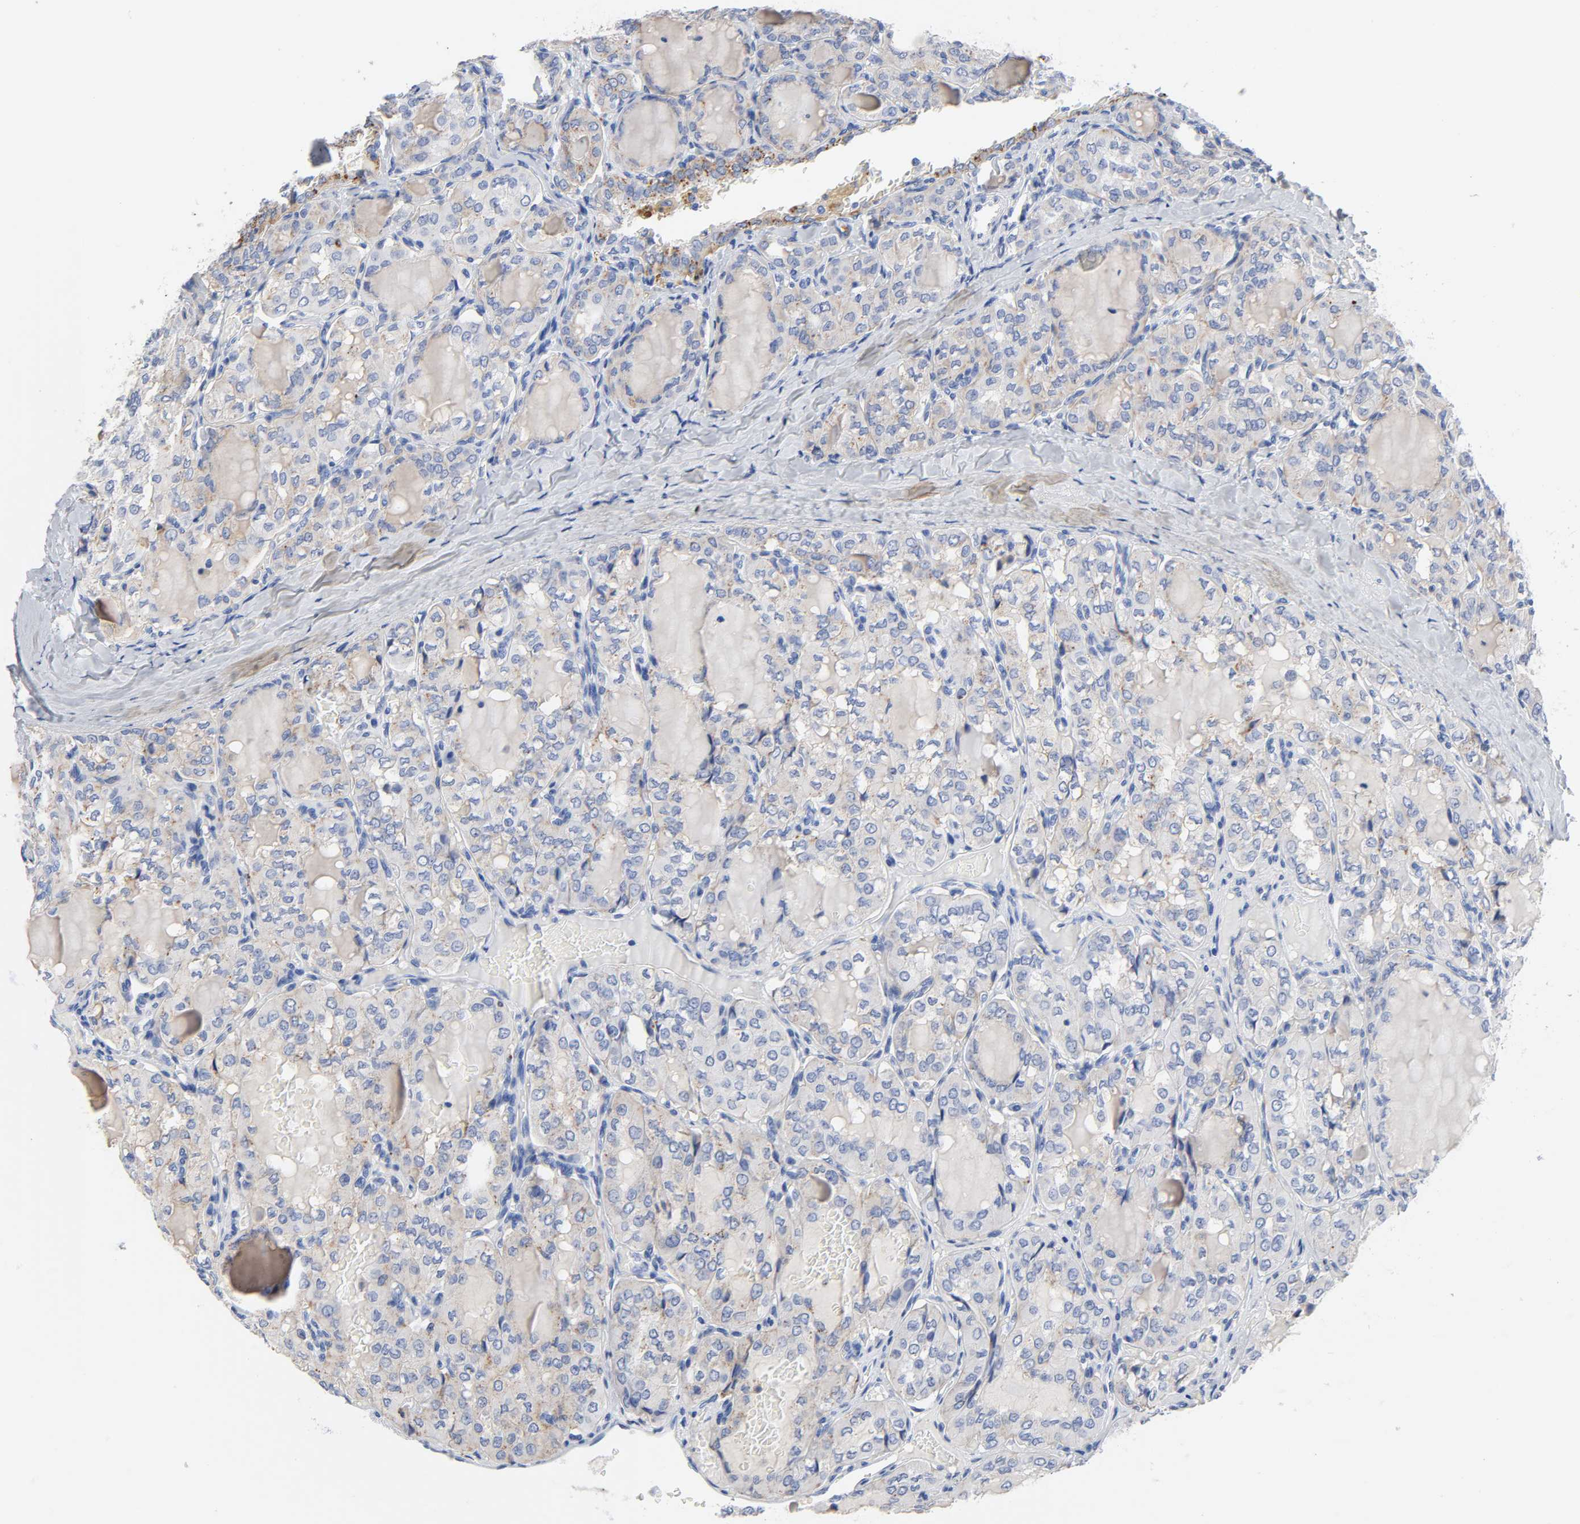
{"staining": {"intensity": "negative", "quantity": "none", "location": "none"}, "tissue": "thyroid cancer", "cell_type": "Tumor cells", "image_type": "cancer", "snomed": [{"axis": "morphology", "description": "Papillary adenocarcinoma, NOS"}, {"axis": "topography", "description": "Thyroid gland"}], "caption": "This image is of papillary adenocarcinoma (thyroid) stained with IHC to label a protein in brown with the nuclei are counter-stained blue. There is no expression in tumor cells.", "gene": "PLP1", "patient": {"sex": "male", "age": 20}}